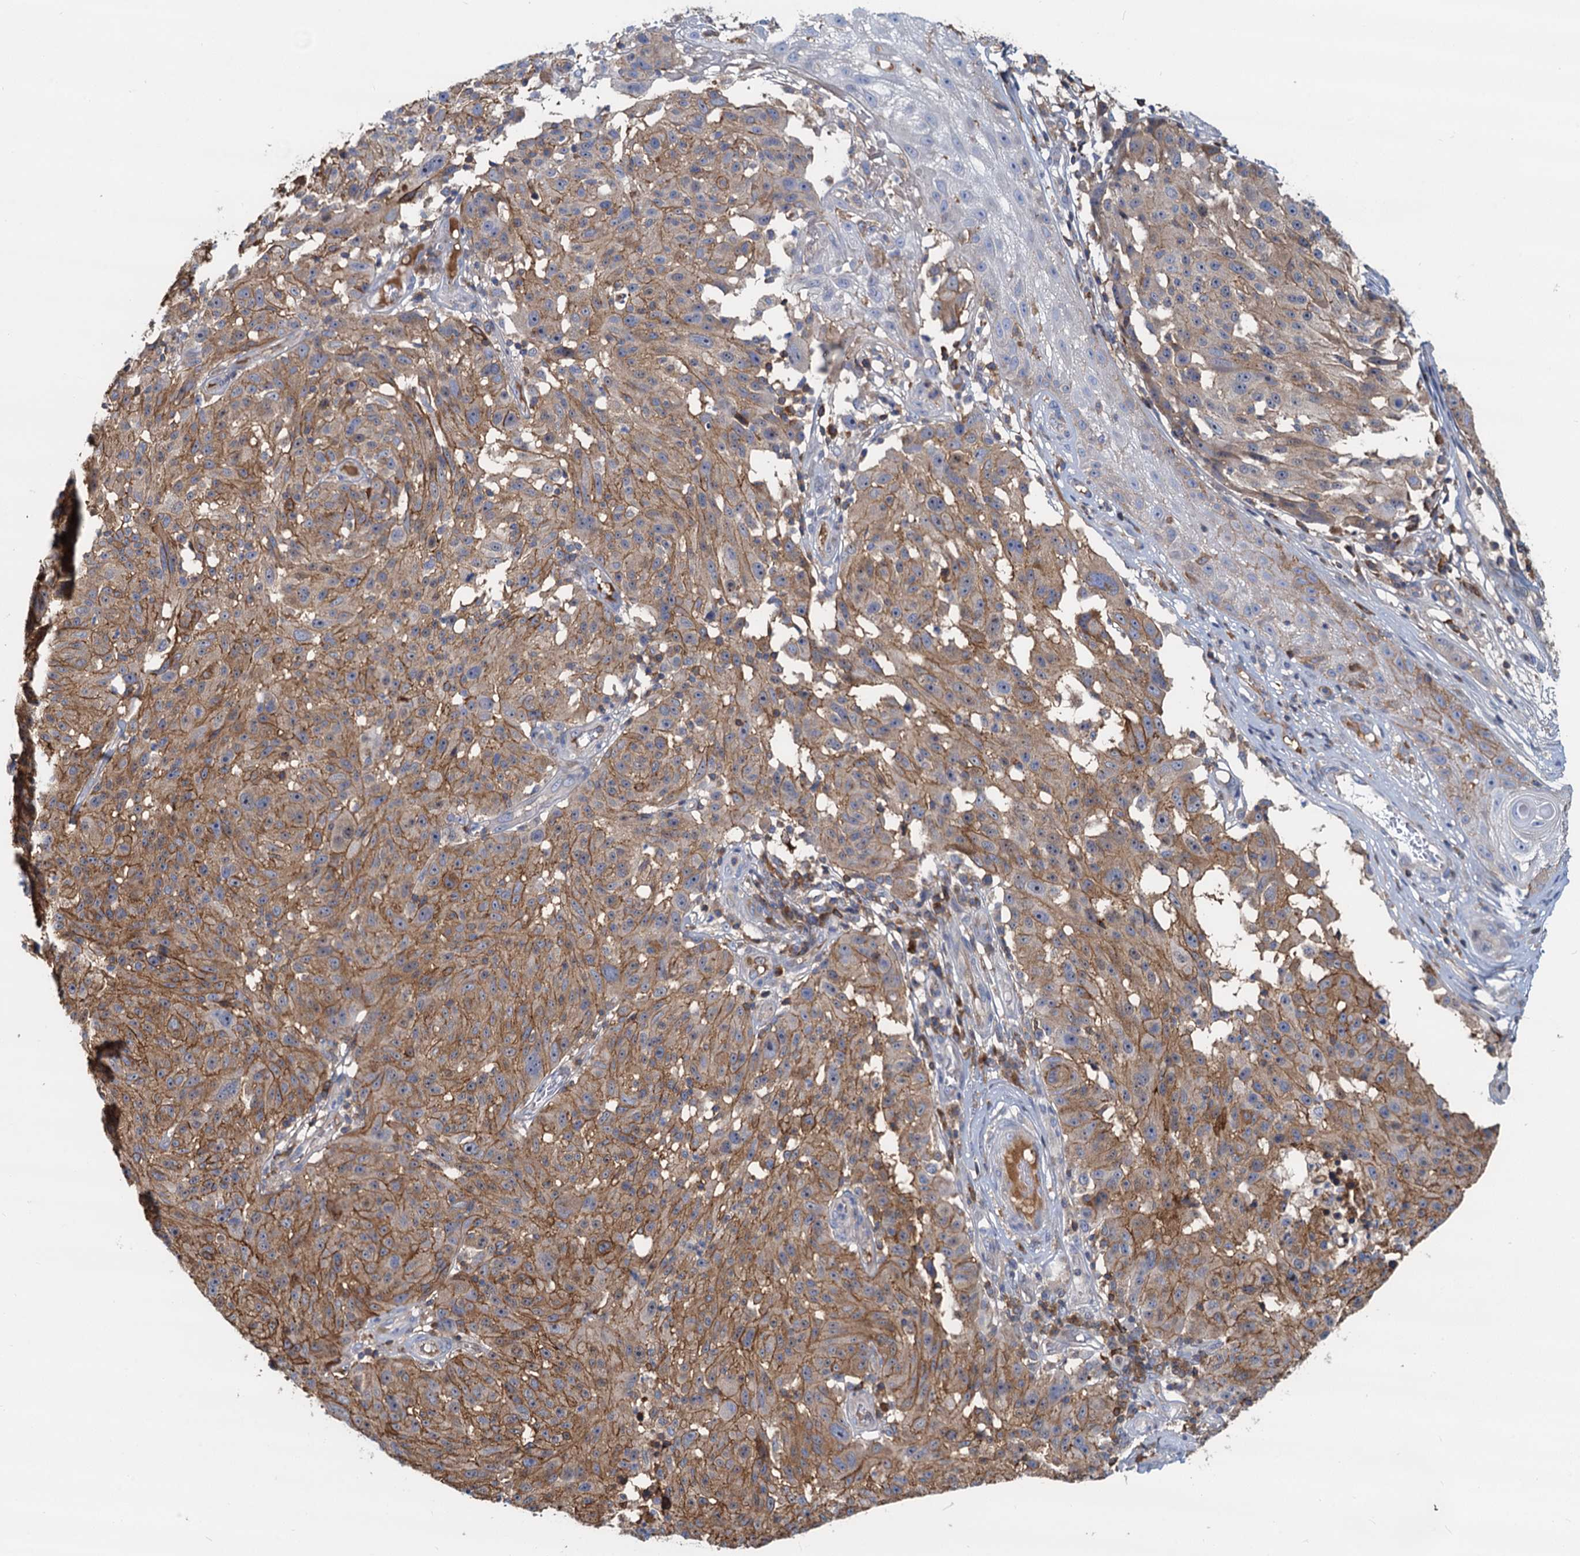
{"staining": {"intensity": "moderate", "quantity": ">75%", "location": "cytoplasmic/membranous"}, "tissue": "melanoma", "cell_type": "Tumor cells", "image_type": "cancer", "snomed": [{"axis": "morphology", "description": "Malignant melanoma, NOS"}, {"axis": "topography", "description": "Skin"}], "caption": "Protein staining displays moderate cytoplasmic/membranous expression in approximately >75% of tumor cells in melanoma.", "gene": "LNX2", "patient": {"sex": "male", "age": 53}}